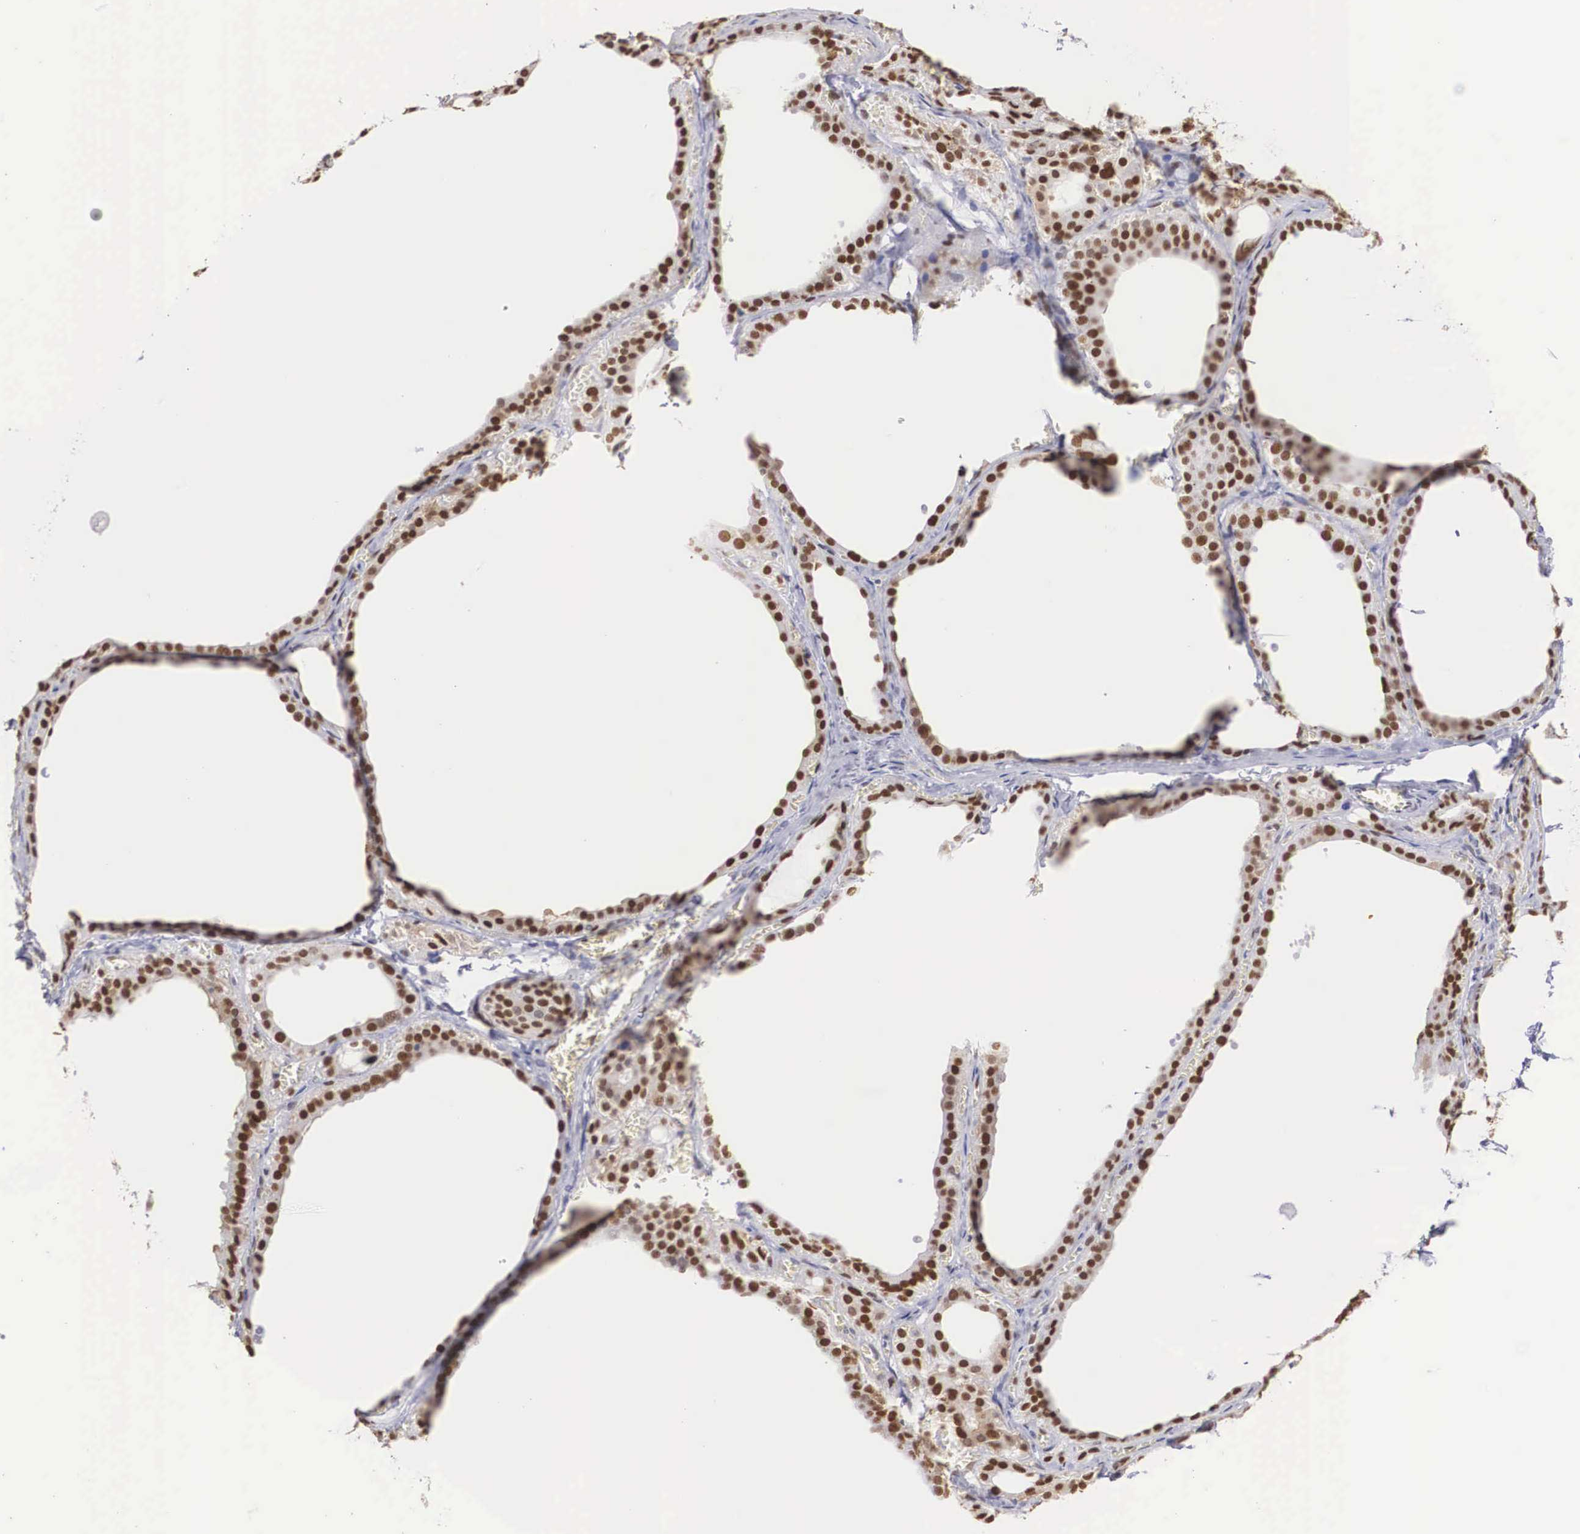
{"staining": {"intensity": "strong", "quantity": ">75%", "location": "nuclear"}, "tissue": "thyroid gland", "cell_type": "Glandular cells", "image_type": "normal", "snomed": [{"axis": "morphology", "description": "Normal tissue, NOS"}, {"axis": "topography", "description": "Thyroid gland"}], "caption": "Protein expression by IHC displays strong nuclear staining in approximately >75% of glandular cells in unremarkable thyroid gland. (DAB IHC with brightfield microscopy, high magnification).", "gene": "HMGN5", "patient": {"sex": "female", "age": 55}}